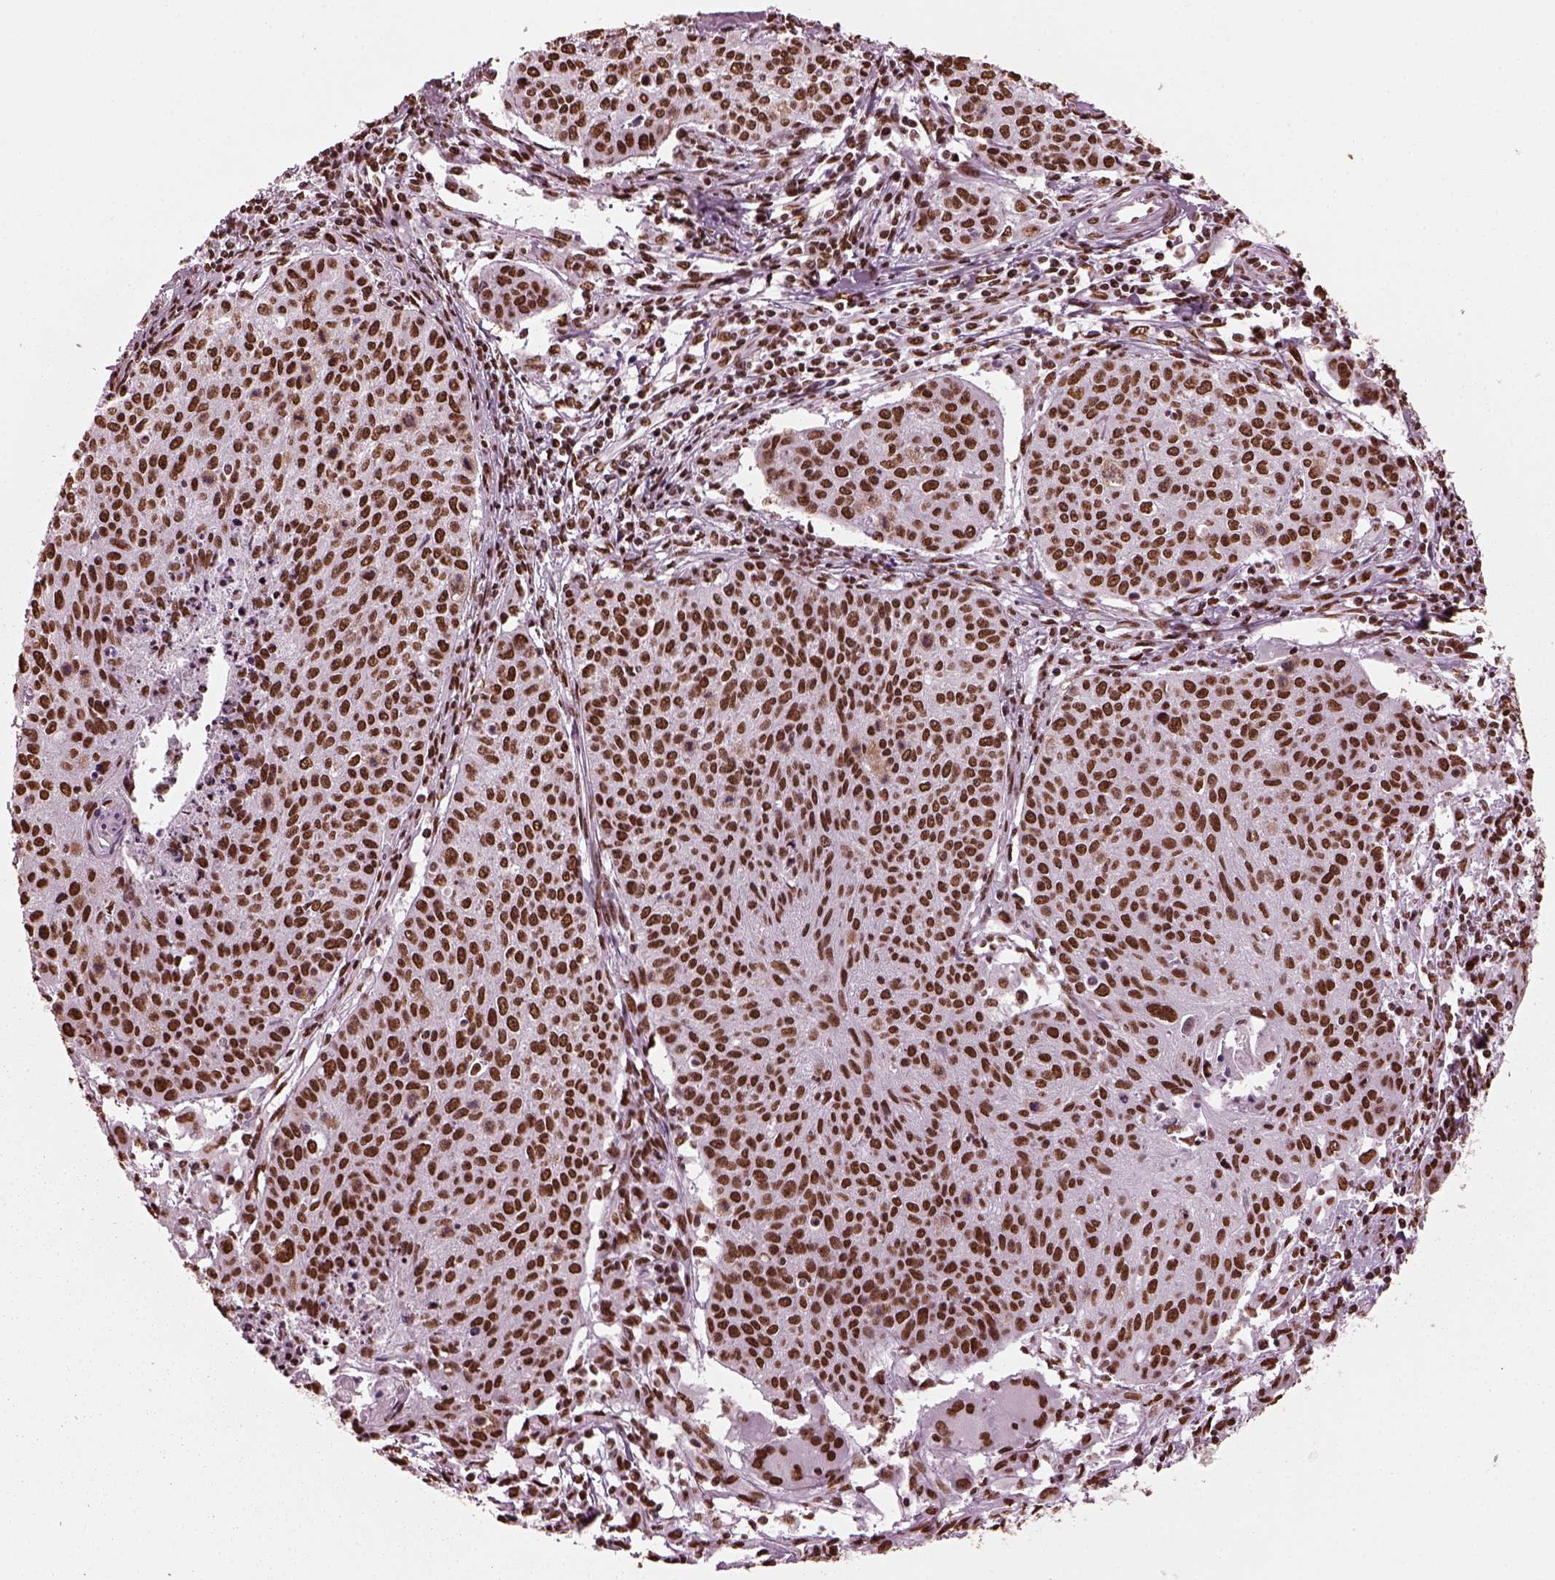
{"staining": {"intensity": "strong", "quantity": ">75%", "location": "nuclear"}, "tissue": "cervical cancer", "cell_type": "Tumor cells", "image_type": "cancer", "snomed": [{"axis": "morphology", "description": "Squamous cell carcinoma, NOS"}, {"axis": "topography", "description": "Cervix"}], "caption": "IHC staining of squamous cell carcinoma (cervical), which displays high levels of strong nuclear staining in about >75% of tumor cells indicating strong nuclear protein positivity. The staining was performed using DAB (brown) for protein detection and nuclei were counterstained in hematoxylin (blue).", "gene": "CBFA2T3", "patient": {"sex": "female", "age": 38}}